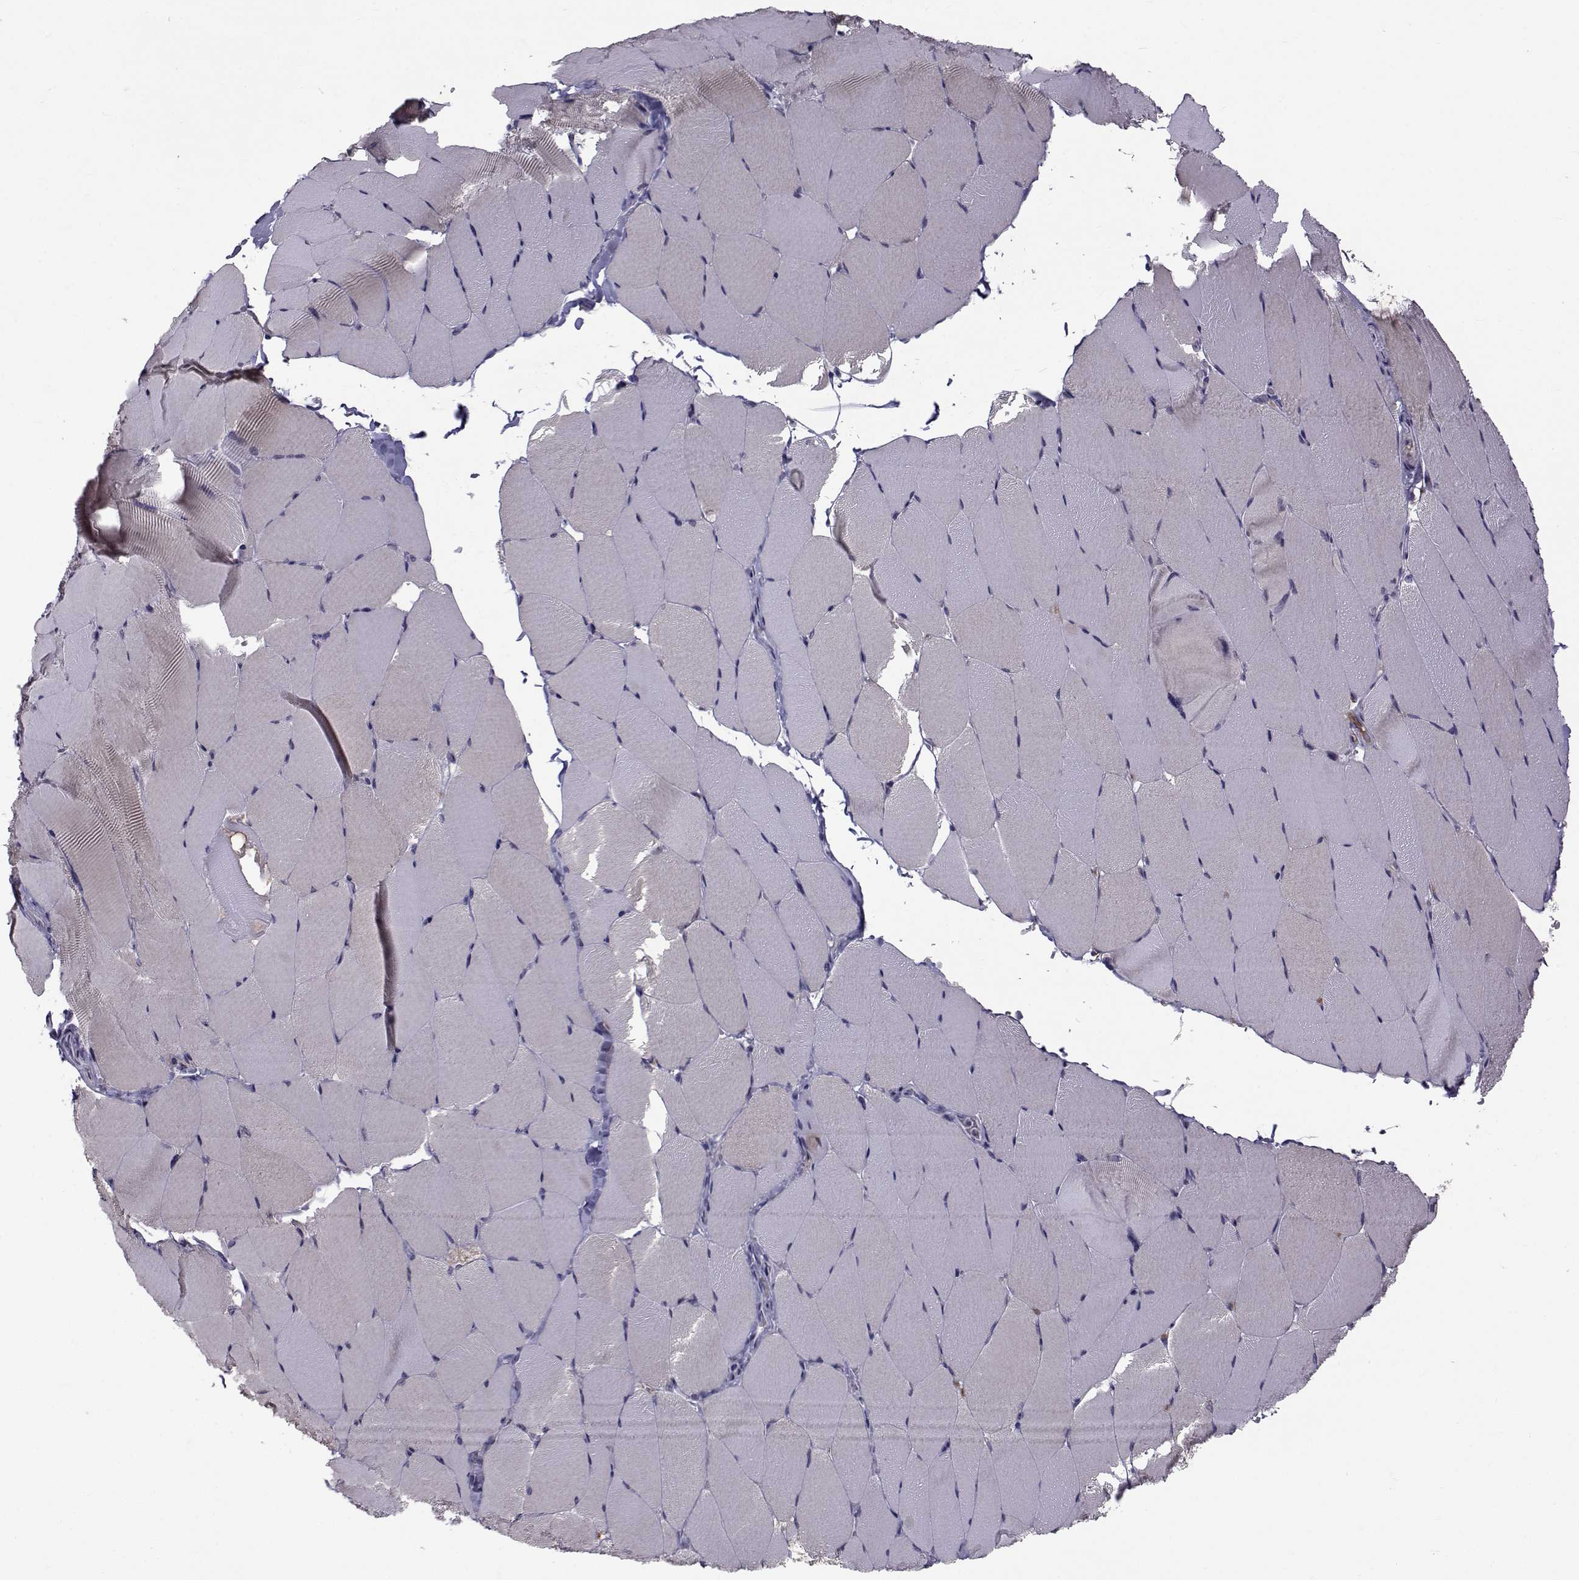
{"staining": {"intensity": "negative", "quantity": "none", "location": "none"}, "tissue": "skeletal muscle", "cell_type": "Myocytes", "image_type": "normal", "snomed": [{"axis": "morphology", "description": "Normal tissue, NOS"}, {"axis": "topography", "description": "Skeletal muscle"}], "caption": "Immunohistochemistry photomicrograph of normal skeletal muscle: skeletal muscle stained with DAB (3,3'-diaminobenzidine) demonstrates no significant protein positivity in myocytes. (Stains: DAB (3,3'-diaminobenzidine) immunohistochemistry (IHC) with hematoxylin counter stain, Microscopy: brightfield microscopy at high magnification).", "gene": "TNFRSF11B", "patient": {"sex": "female", "age": 37}}